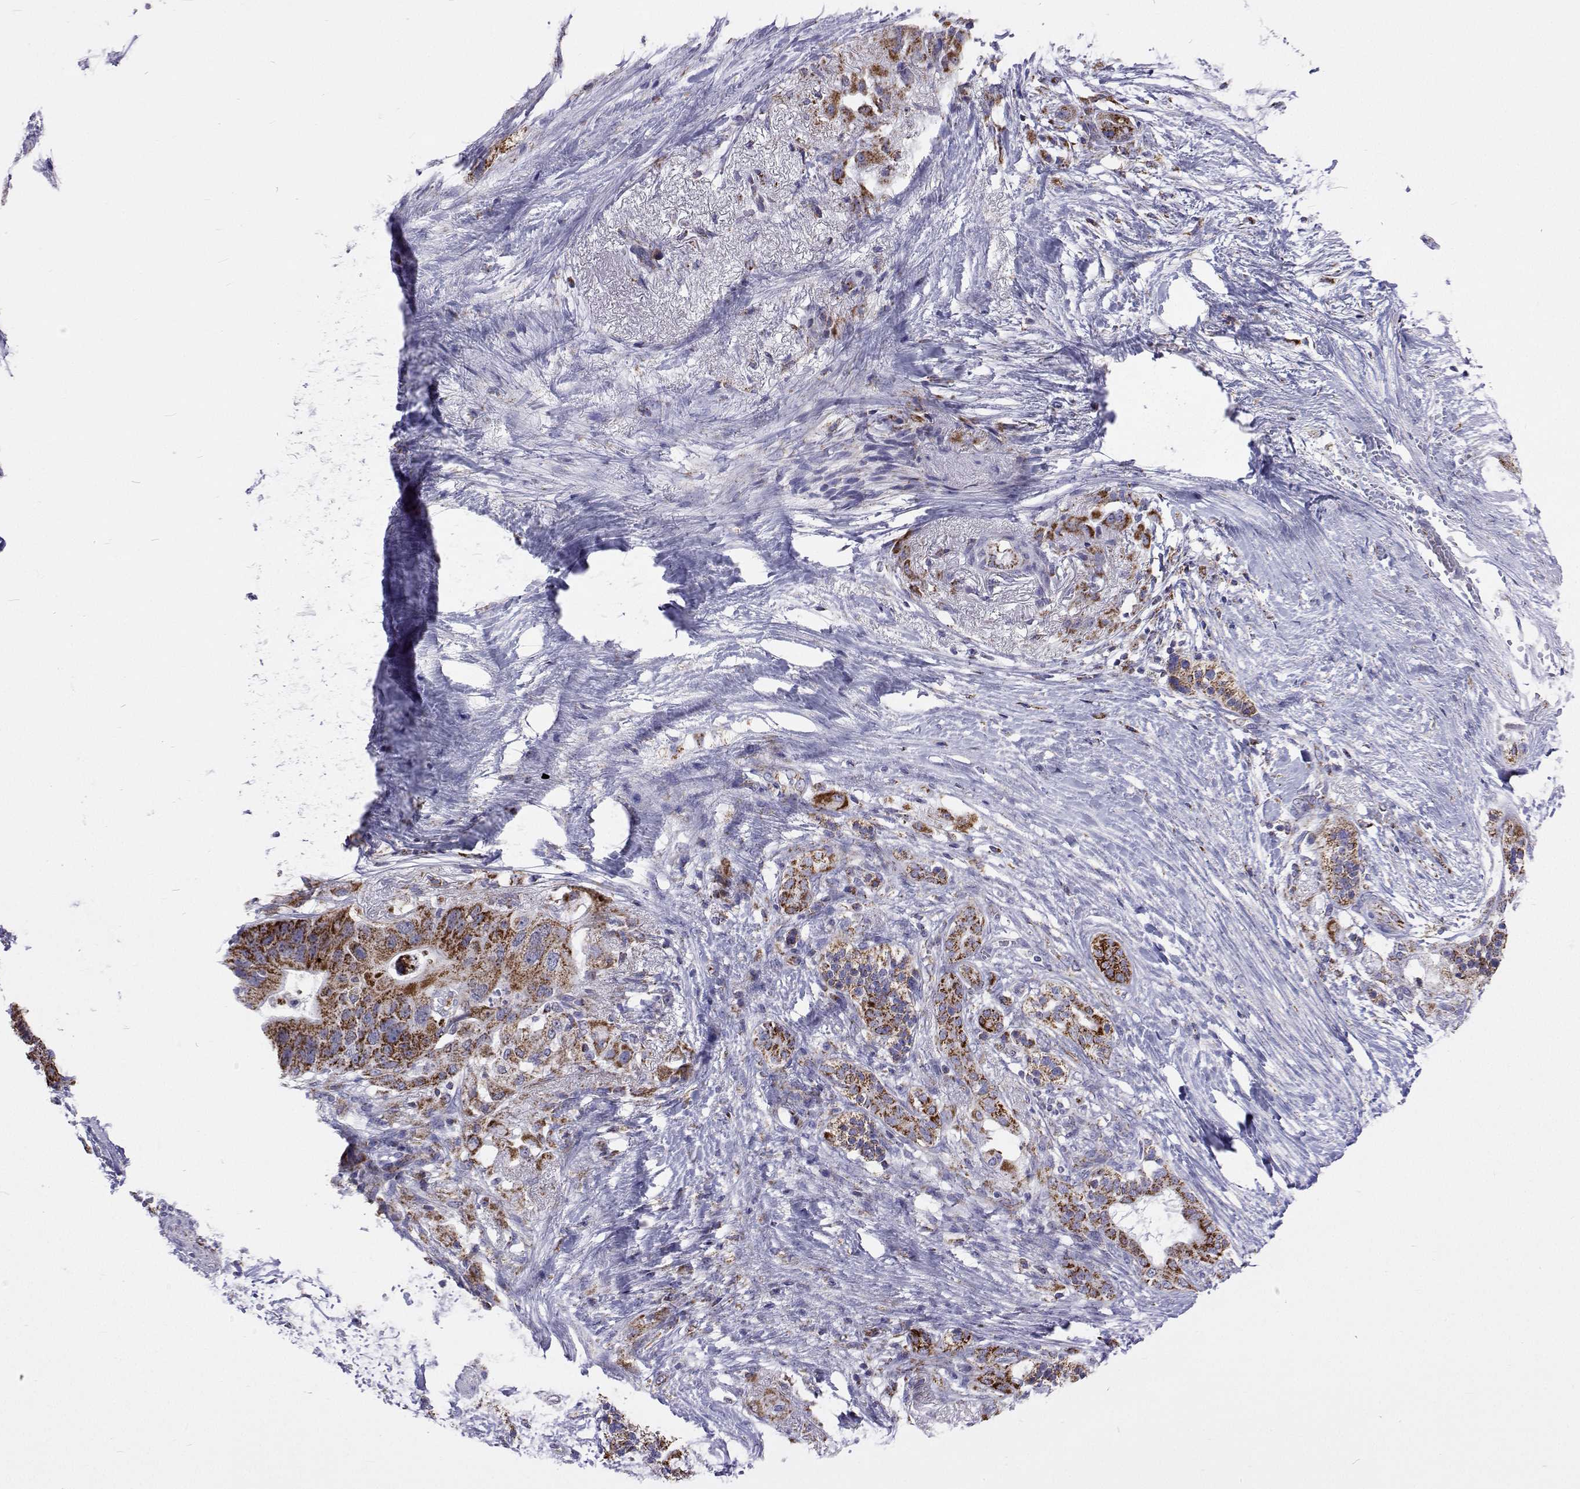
{"staining": {"intensity": "moderate", "quantity": ">75%", "location": "cytoplasmic/membranous"}, "tissue": "pancreatic cancer", "cell_type": "Tumor cells", "image_type": "cancer", "snomed": [{"axis": "morphology", "description": "Adenocarcinoma, NOS"}, {"axis": "topography", "description": "Pancreas"}], "caption": "Immunohistochemistry staining of adenocarcinoma (pancreatic), which displays medium levels of moderate cytoplasmic/membranous expression in about >75% of tumor cells indicating moderate cytoplasmic/membranous protein positivity. The staining was performed using DAB (3,3'-diaminobenzidine) (brown) for protein detection and nuclei were counterstained in hematoxylin (blue).", "gene": "MCCC2", "patient": {"sex": "female", "age": 72}}